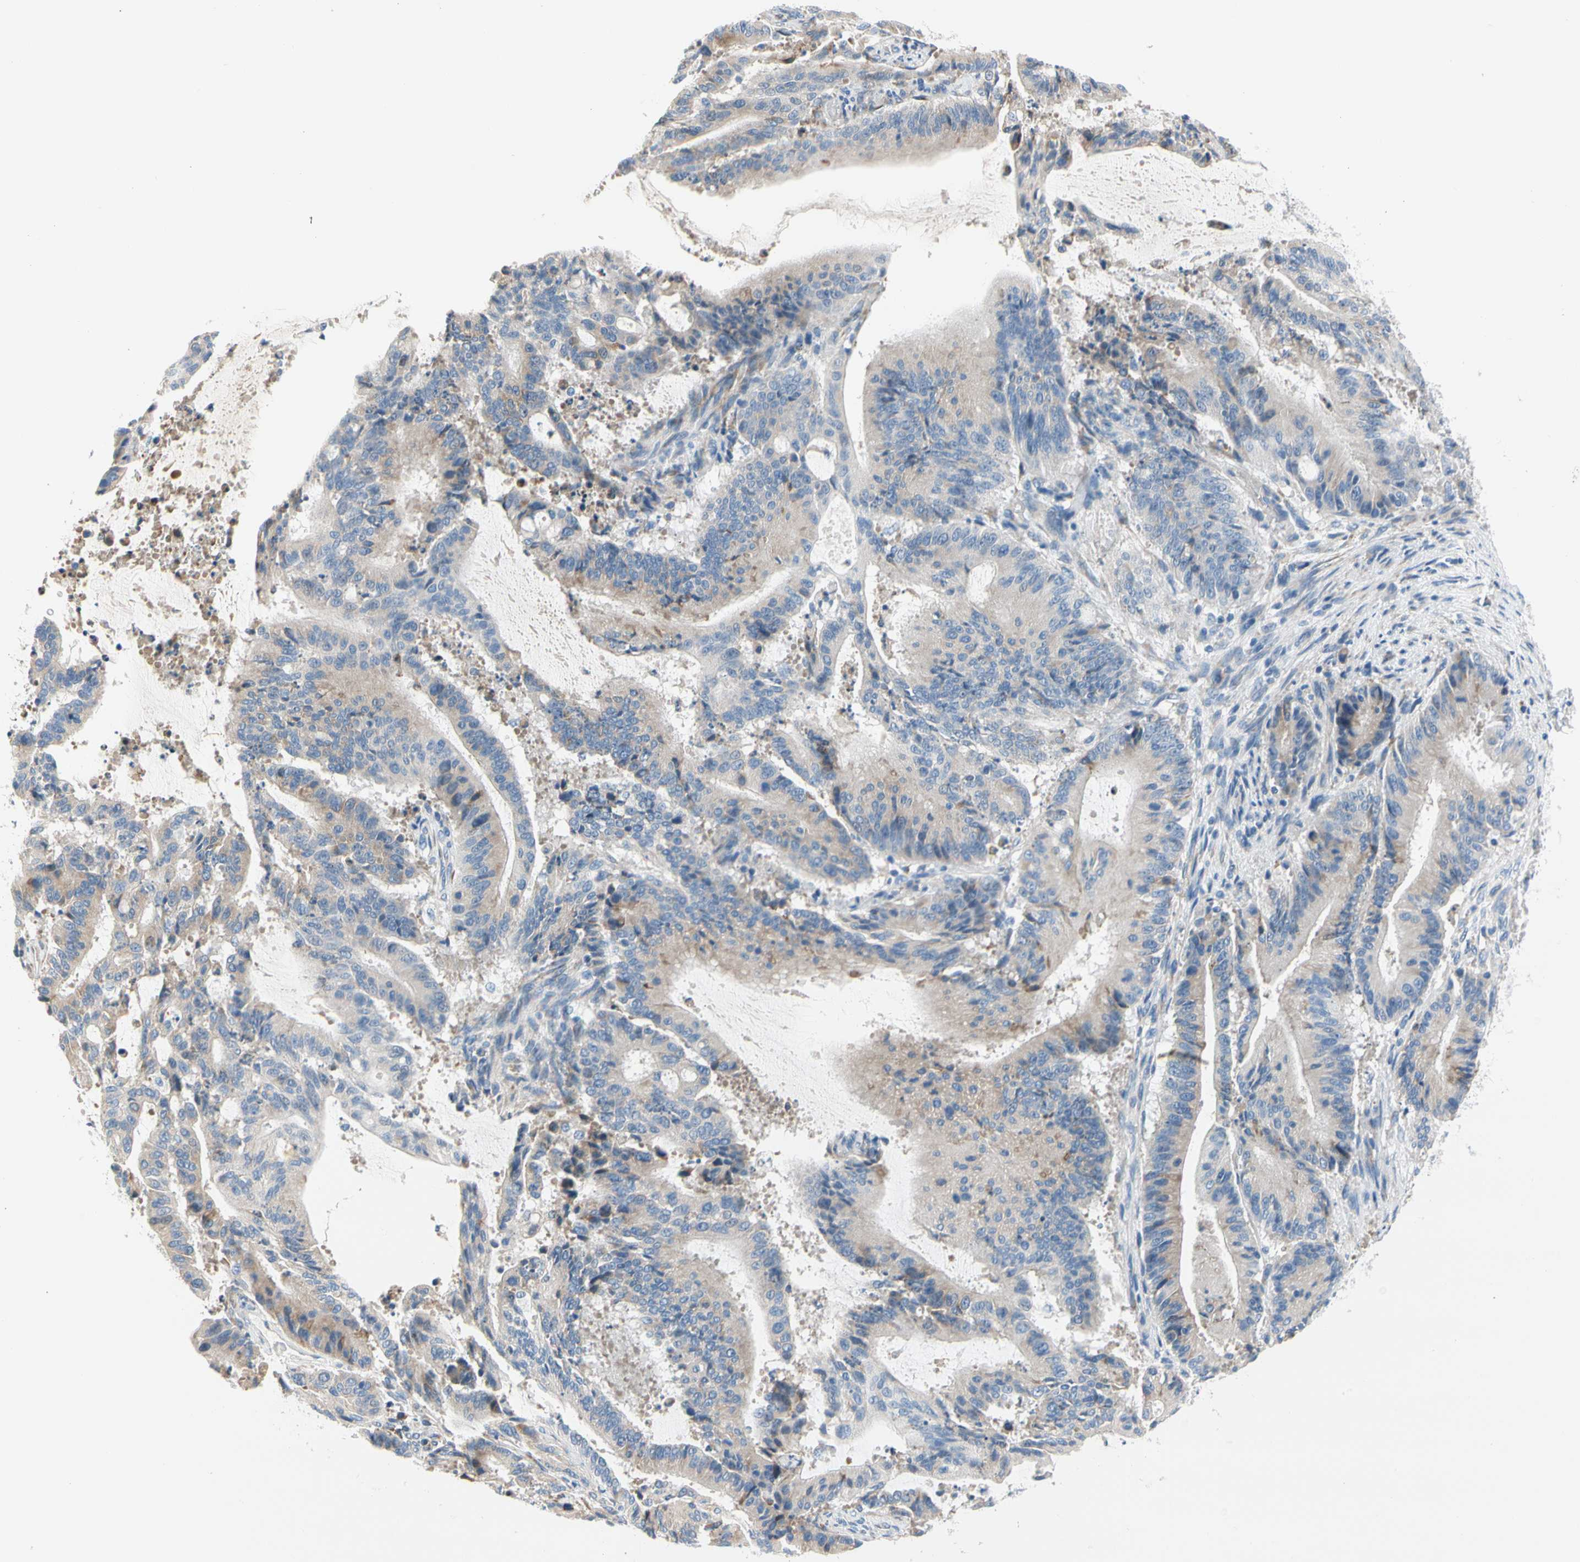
{"staining": {"intensity": "weak", "quantity": "25%-75%", "location": "cytoplasmic/membranous"}, "tissue": "liver cancer", "cell_type": "Tumor cells", "image_type": "cancer", "snomed": [{"axis": "morphology", "description": "Cholangiocarcinoma"}, {"axis": "topography", "description": "Liver"}], "caption": "Liver cancer (cholangiocarcinoma) stained with immunohistochemistry (IHC) exhibits weak cytoplasmic/membranous staining in about 25%-75% of tumor cells.", "gene": "STXBP1", "patient": {"sex": "female", "age": 73}}